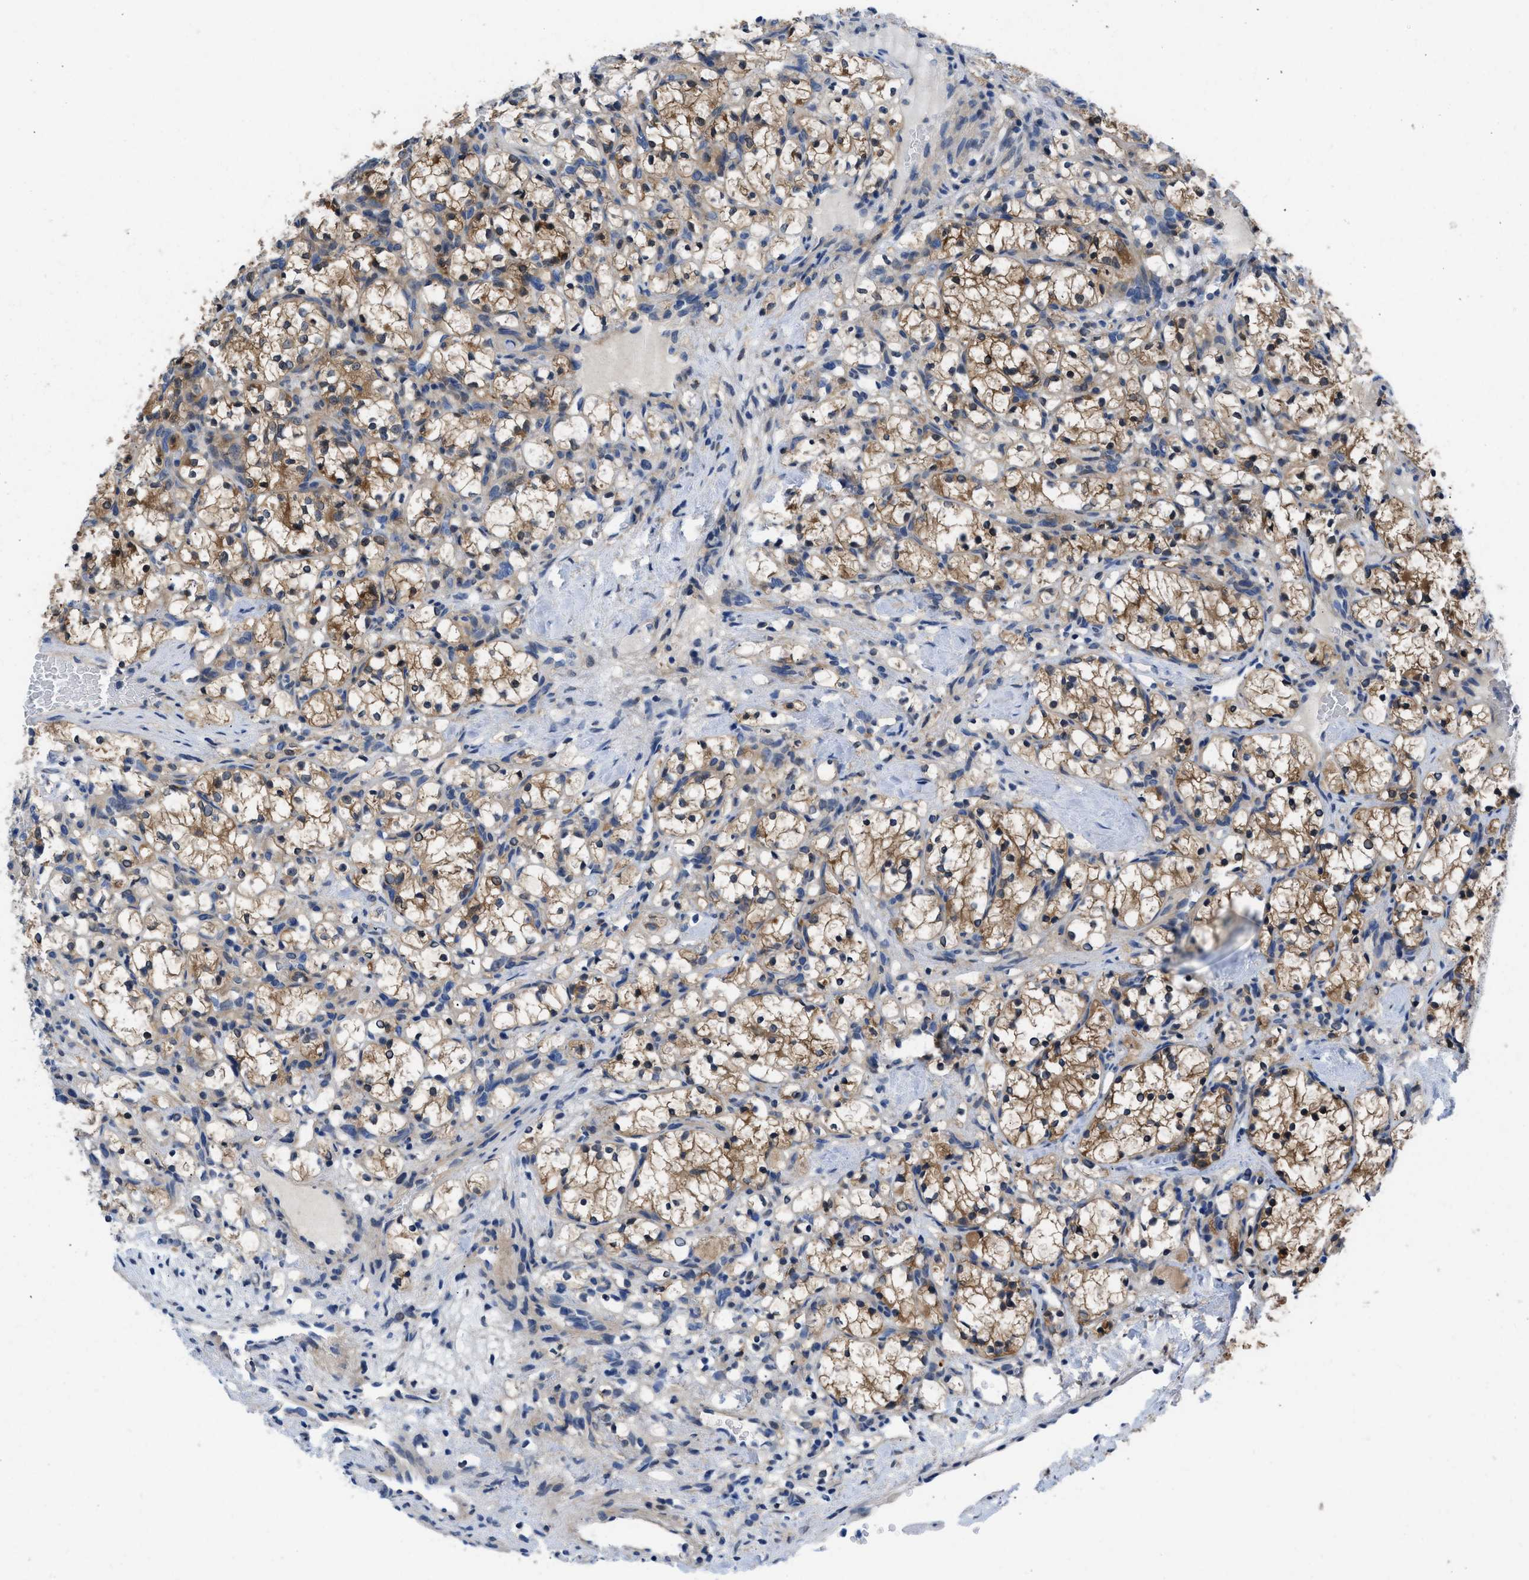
{"staining": {"intensity": "moderate", "quantity": ">75%", "location": "cytoplasmic/membranous"}, "tissue": "renal cancer", "cell_type": "Tumor cells", "image_type": "cancer", "snomed": [{"axis": "morphology", "description": "Adenocarcinoma, NOS"}, {"axis": "topography", "description": "Kidney"}], "caption": "Moderate cytoplasmic/membranous staining for a protein is appreciated in approximately >75% of tumor cells of renal cancer using IHC.", "gene": "CBR1", "patient": {"sex": "female", "age": 69}}